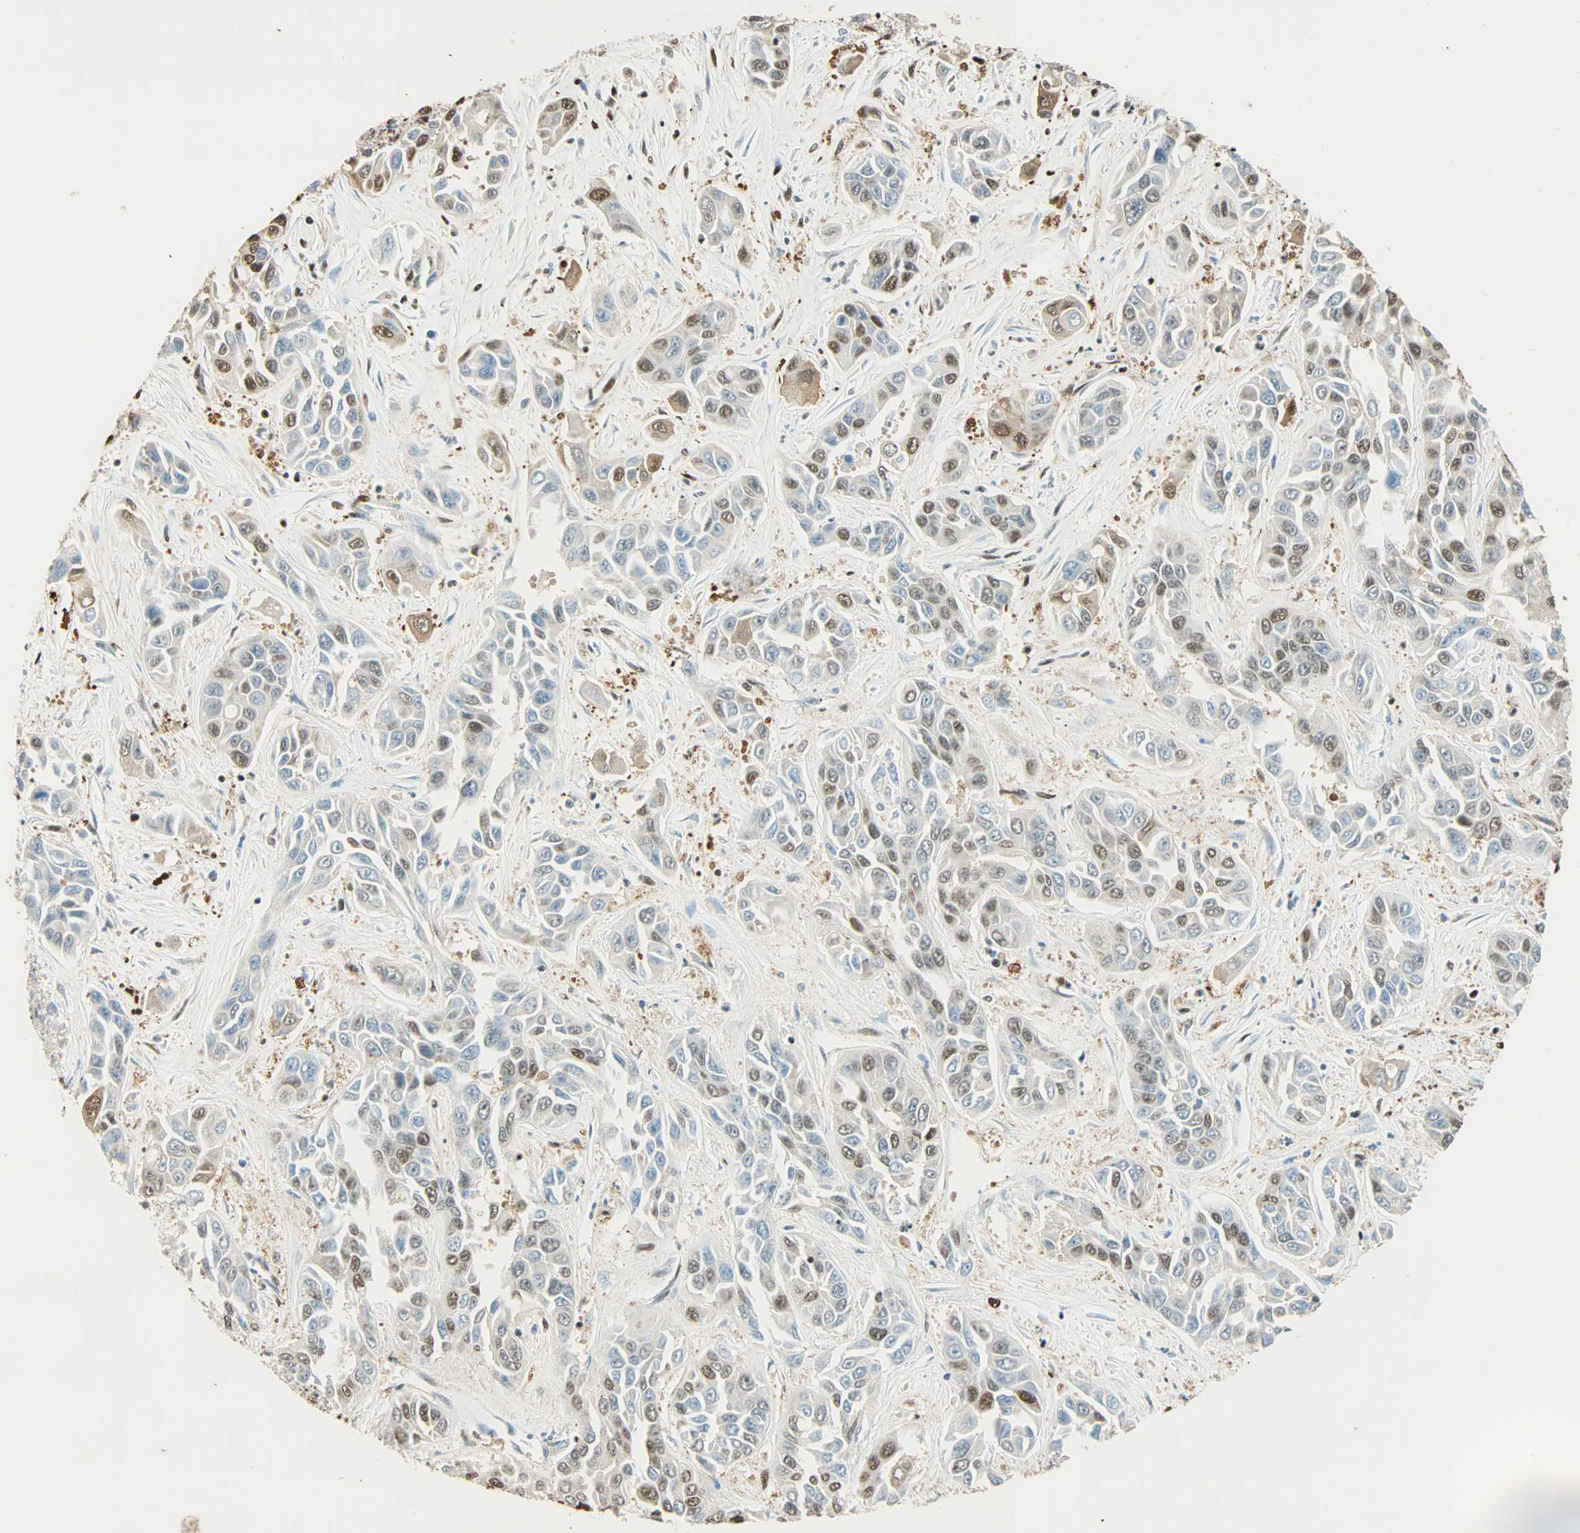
{"staining": {"intensity": "moderate", "quantity": "<25%", "location": "cytoplasmic/membranous,nuclear"}, "tissue": "liver cancer", "cell_type": "Tumor cells", "image_type": "cancer", "snomed": [{"axis": "morphology", "description": "Cholangiocarcinoma"}, {"axis": "topography", "description": "Liver"}], "caption": "Immunohistochemical staining of liver cancer (cholangiocarcinoma) reveals low levels of moderate cytoplasmic/membranous and nuclear protein expression in approximately <25% of tumor cells.", "gene": "FANCG", "patient": {"sex": "female", "age": 52}}